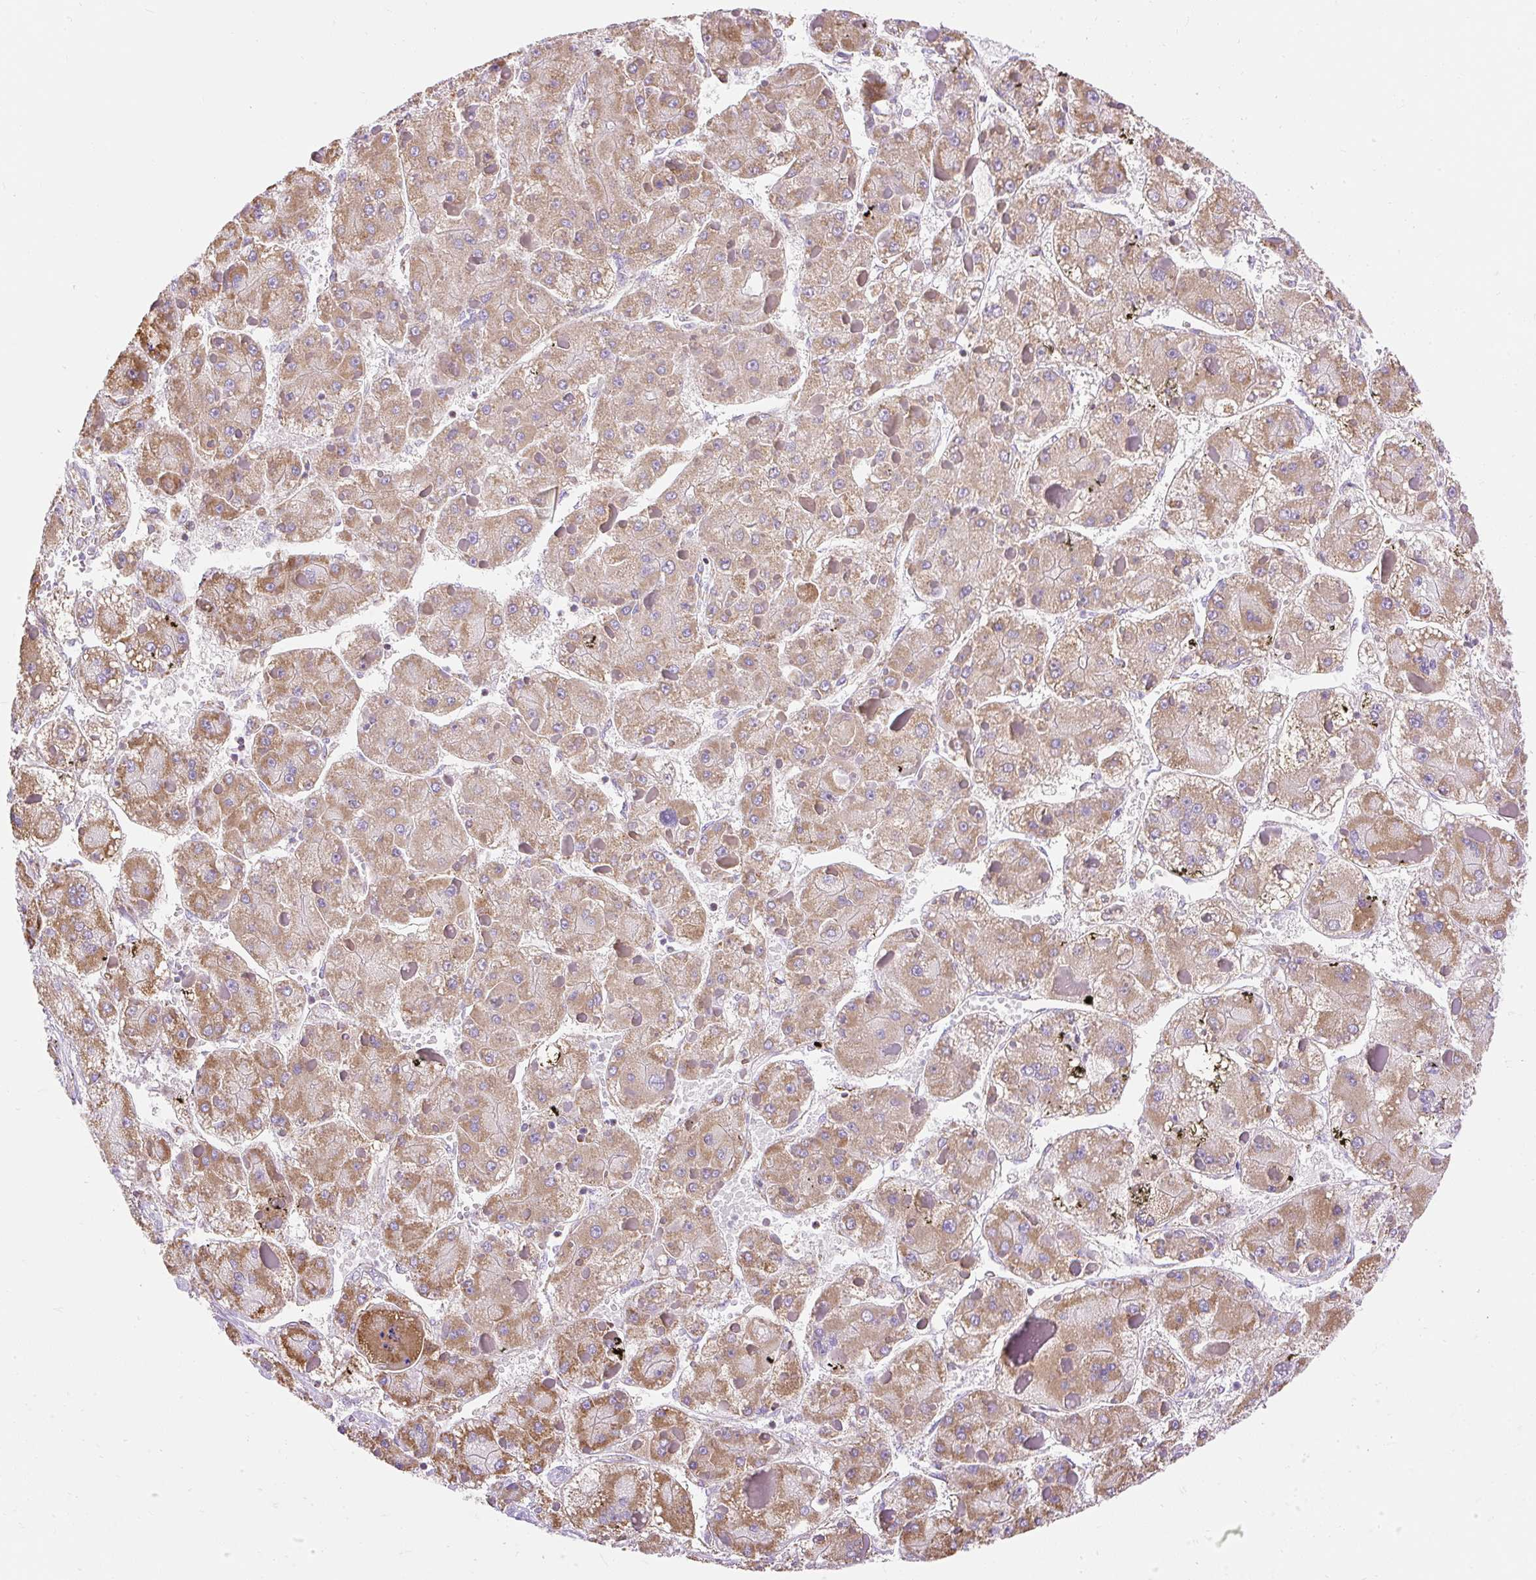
{"staining": {"intensity": "moderate", "quantity": ">75%", "location": "cytoplasmic/membranous"}, "tissue": "liver cancer", "cell_type": "Tumor cells", "image_type": "cancer", "snomed": [{"axis": "morphology", "description": "Carcinoma, Hepatocellular, NOS"}, {"axis": "topography", "description": "Liver"}], "caption": "There is medium levels of moderate cytoplasmic/membranous staining in tumor cells of liver hepatocellular carcinoma, as demonstrated by immunohistochemical staining (brown color).", "gene": "DAAM2", "patient": {"sex": "female", "age": 73}}